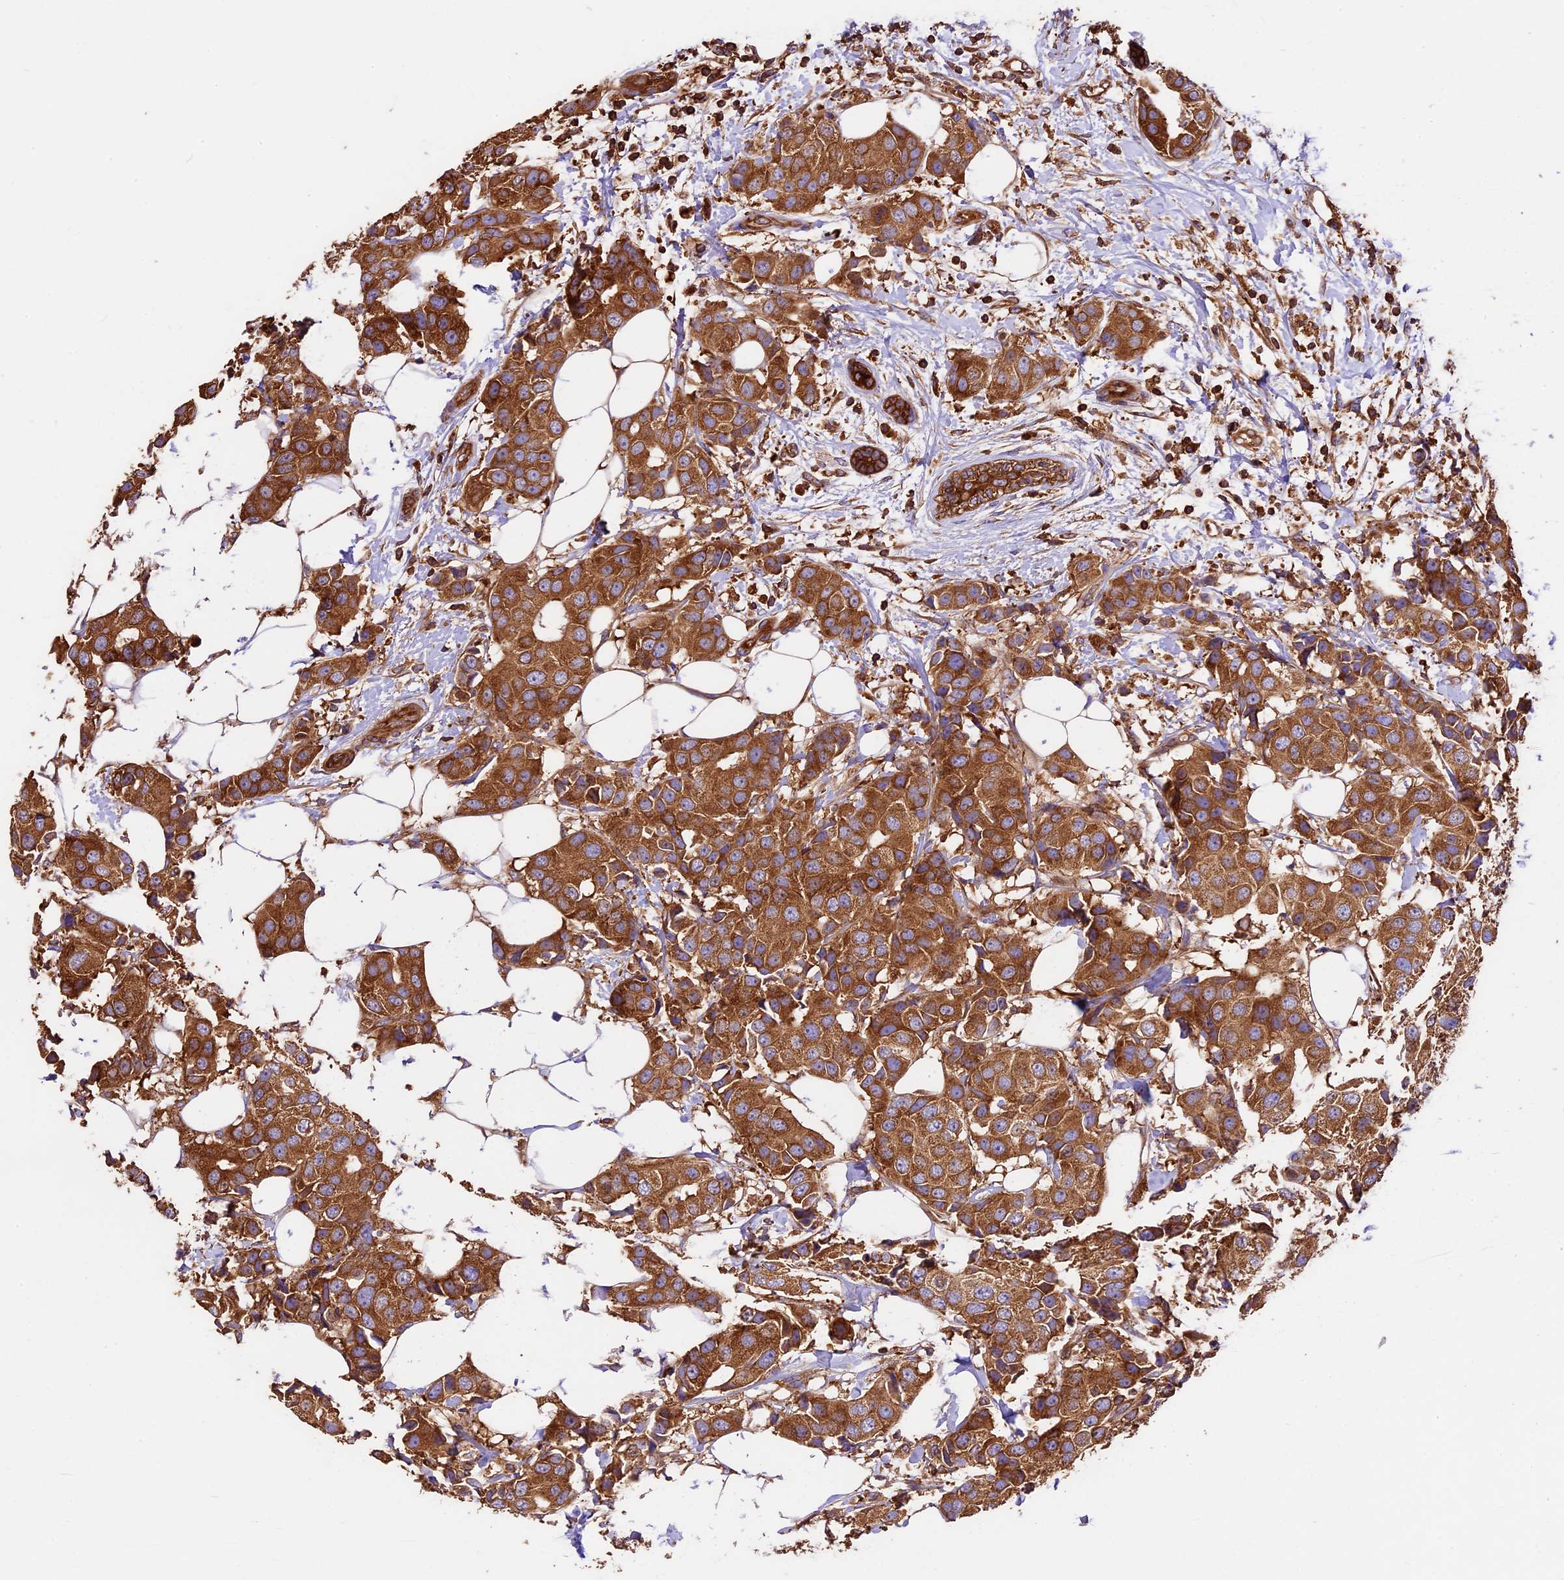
{"staining": {"intensity": "strong", "quantity": ">75%", "location": "cytoplasmic/membranous"}, "tissue": "breast cancer", "cell_type": "Tumor cells", "image_type": "cancer", "snomed": [{"axis": "morphology", "description": "Normal tissue, NOS"}, {"axis": "morphology", "description": "Duct carcinoma"}, {"axis": "topography", "description": "Breast"}], "caption": "Immunohistochemistry (IHC) histopathology image of invasive ductal carcinoma (breast) stained for a protein (brown), which displays high levels of strong cytoplasmic/membranous staining in about >75% of tumor cells.", "gene": "KARS1", "patient": {"sex": "female", "age": 39}}